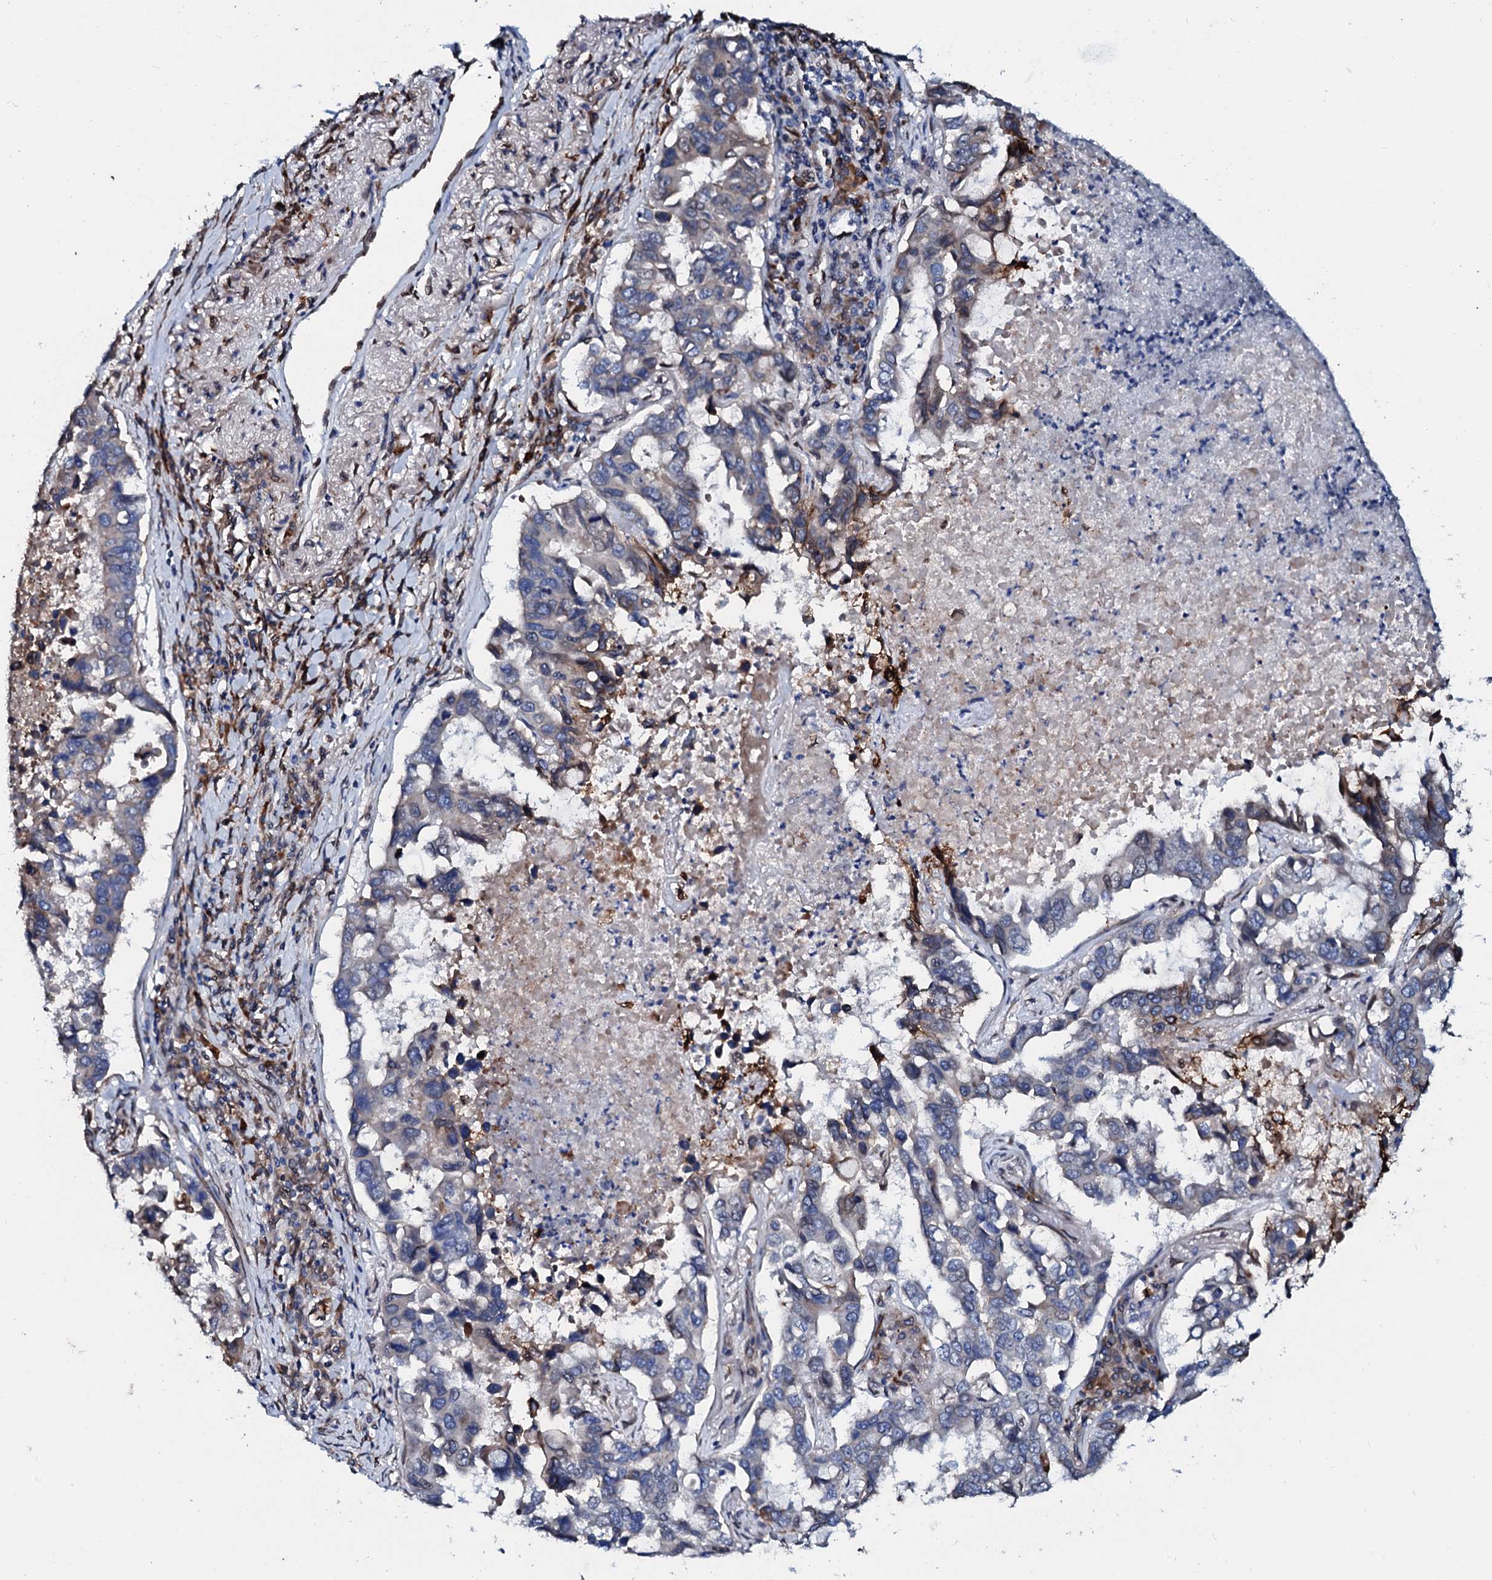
{"staining": {"intensity": "negative", "quantity": "none", "location": "none"}, "tissue": "lung cancer", "cell_type": "Tumor cells", "image_type": "cancer", "snomed": [{"axis": "morphology", "description": "Adenocarcinoma, NOS"}, {"axis": "topography", "description": "Lung"}], "caption": "The image demonstrates no significant staining in tumor cells of lung cancer.", "gene": "NRP2", "patient": {"sex": "male", "age": 64}}